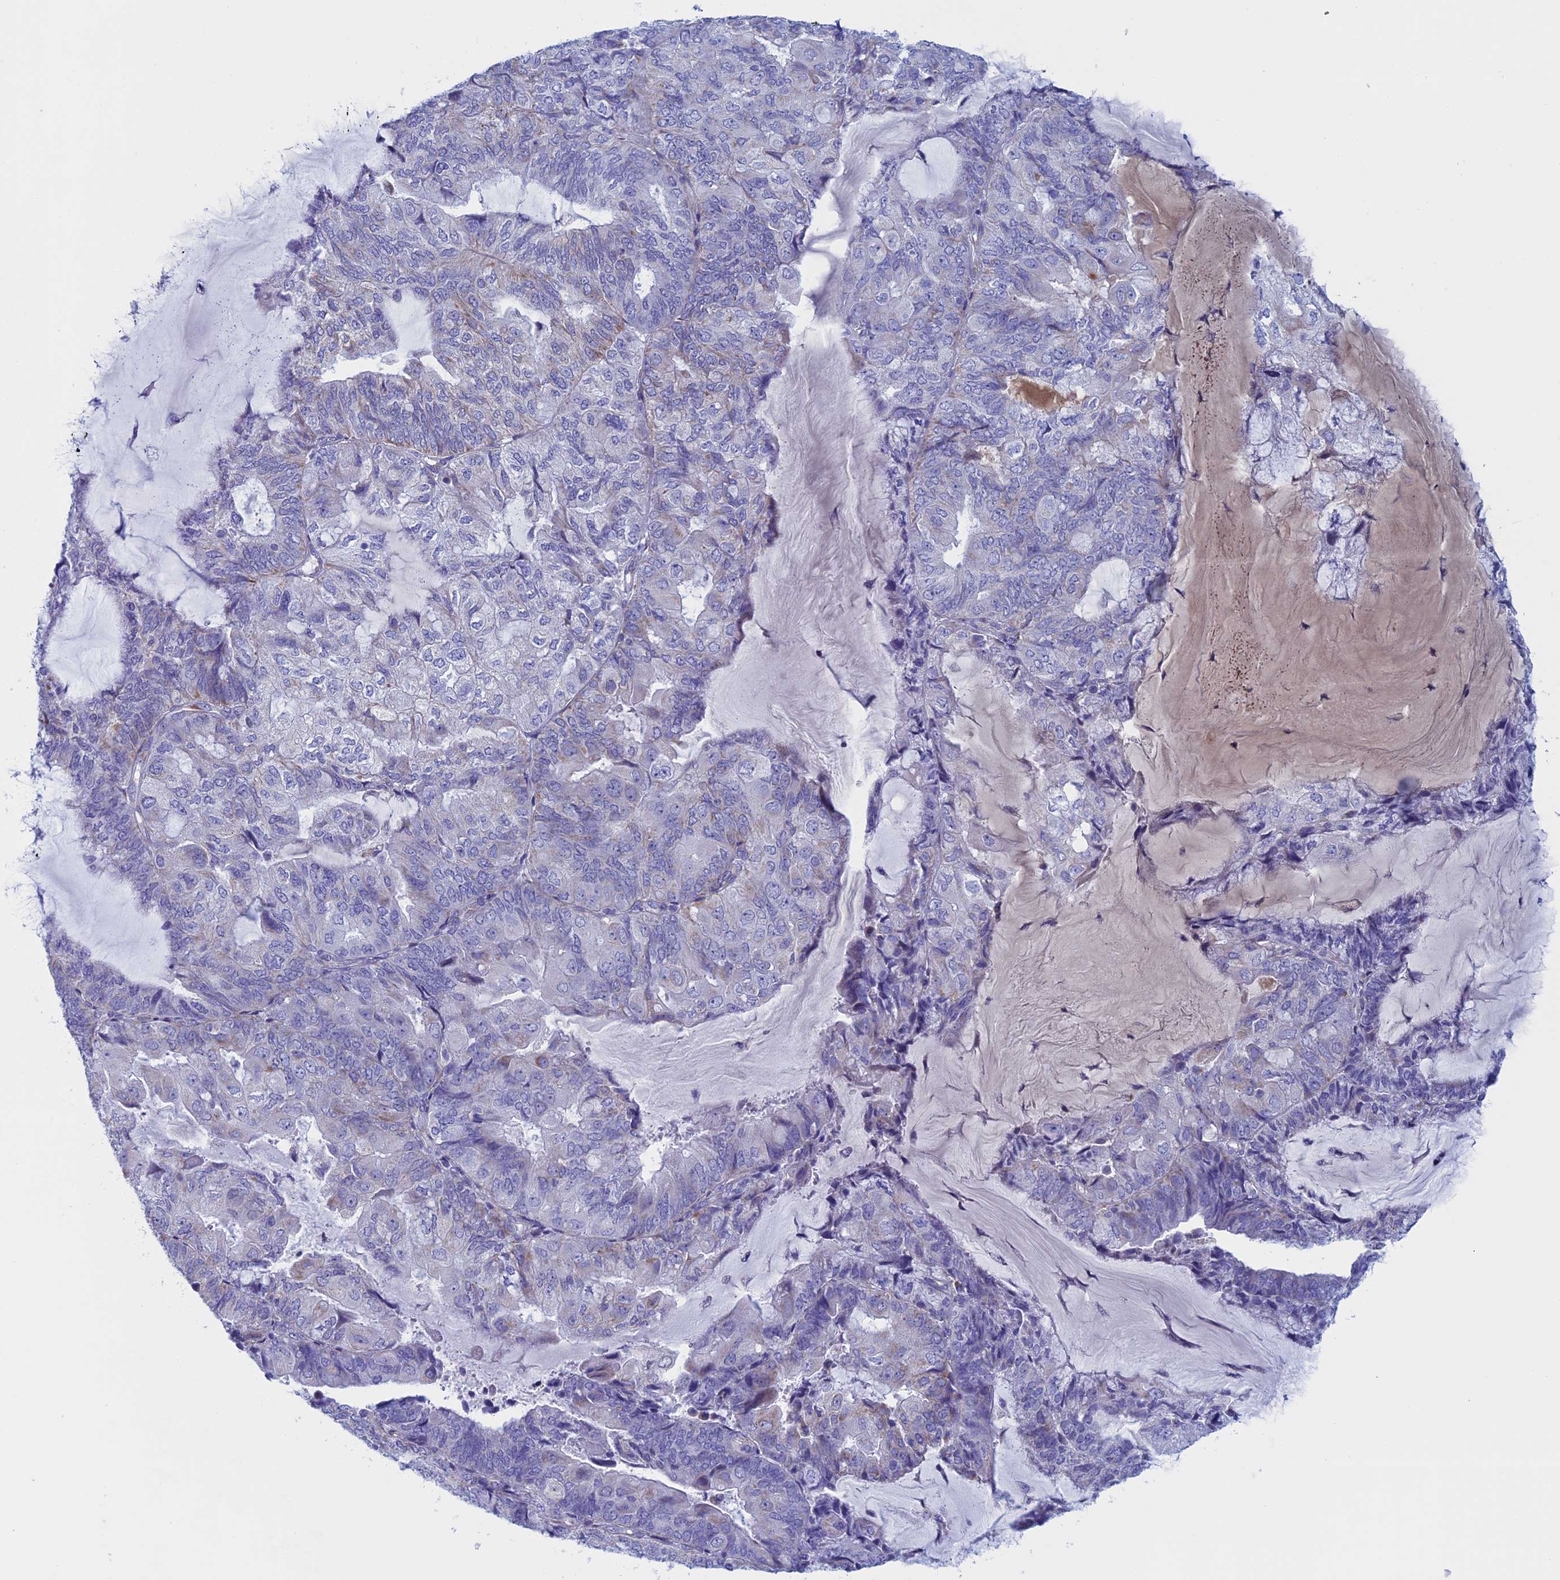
{"staining": {"intensity": "negative", "quantity": "none", "location": "none"}, "tissue": "endometrial cancer", "cell_type": "Tumor cells", "image_type": "cancer", "snomed": [{"axis": "morphology", "description": "Adenocarcinoma, NOS"}, {"axis": "topography", "description": "Endometrium"}], "caption": "This is a histopathology image of immunohistochemistry staining of endometrial adenocarcinoma, which shows no positivity in tumor cells.", "gene": "NDUFB9", "patient": {"sex": "female", "age": 81}}